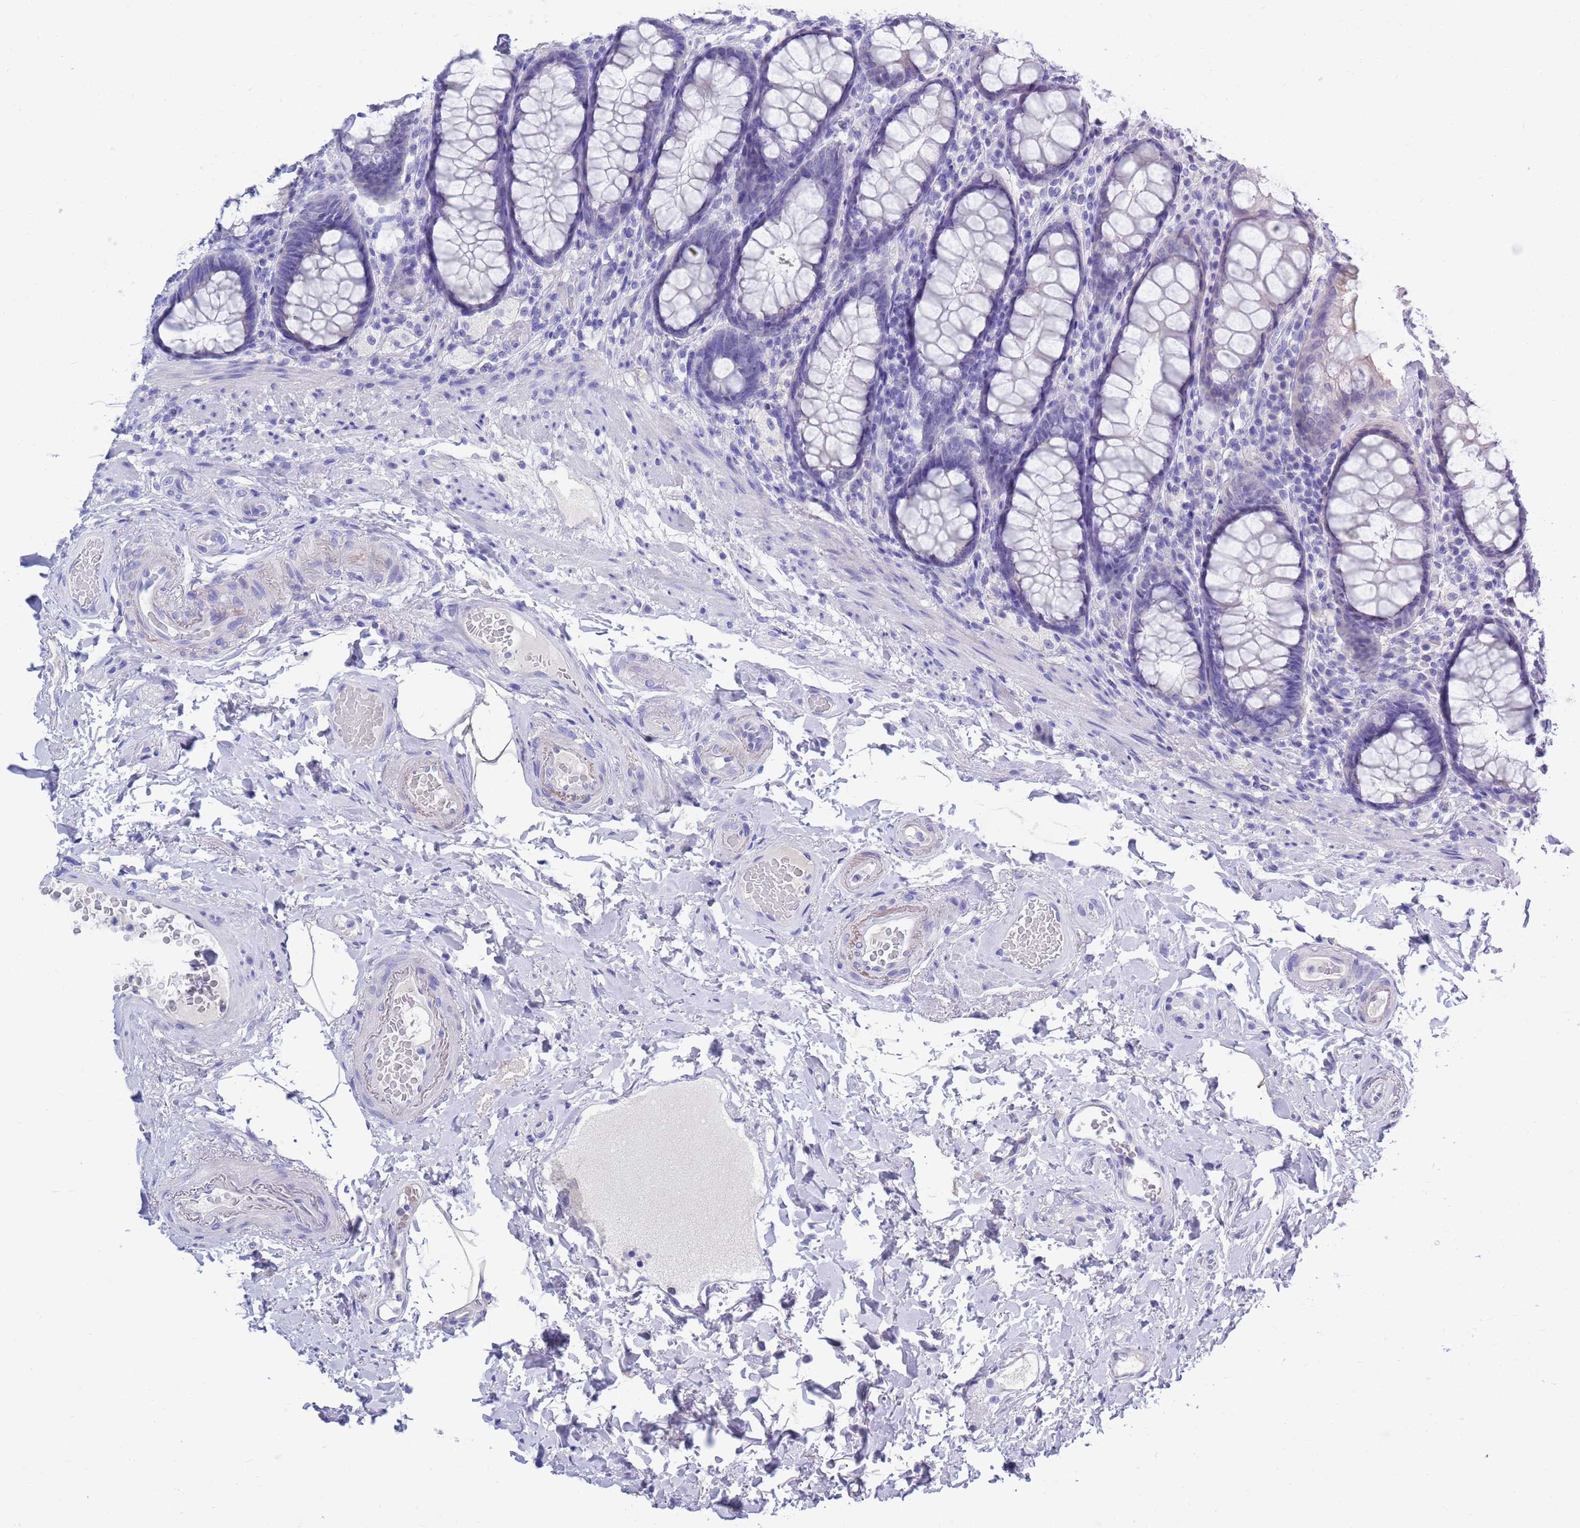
{"staining": {"intensity": "negative", "quantity": "none", "location": "none"}, "tissue": "rectum", "cell_type": "Glandular cells", "image_type": "normal", "snomed": [{"axis": "morphology", "description": "Normal tissue, NOS"}, {"axis": "topography", "description": "Rectum"}], "caption": "Rectum was stained to show a protein in brown. There is no significant staining in glandular cells. (DAB (3,3'-diaminobenzidine) immunohistochemistry, high magnification).", "gene": "MTMR2", "patient": {"sex": "male", "age": 83}}